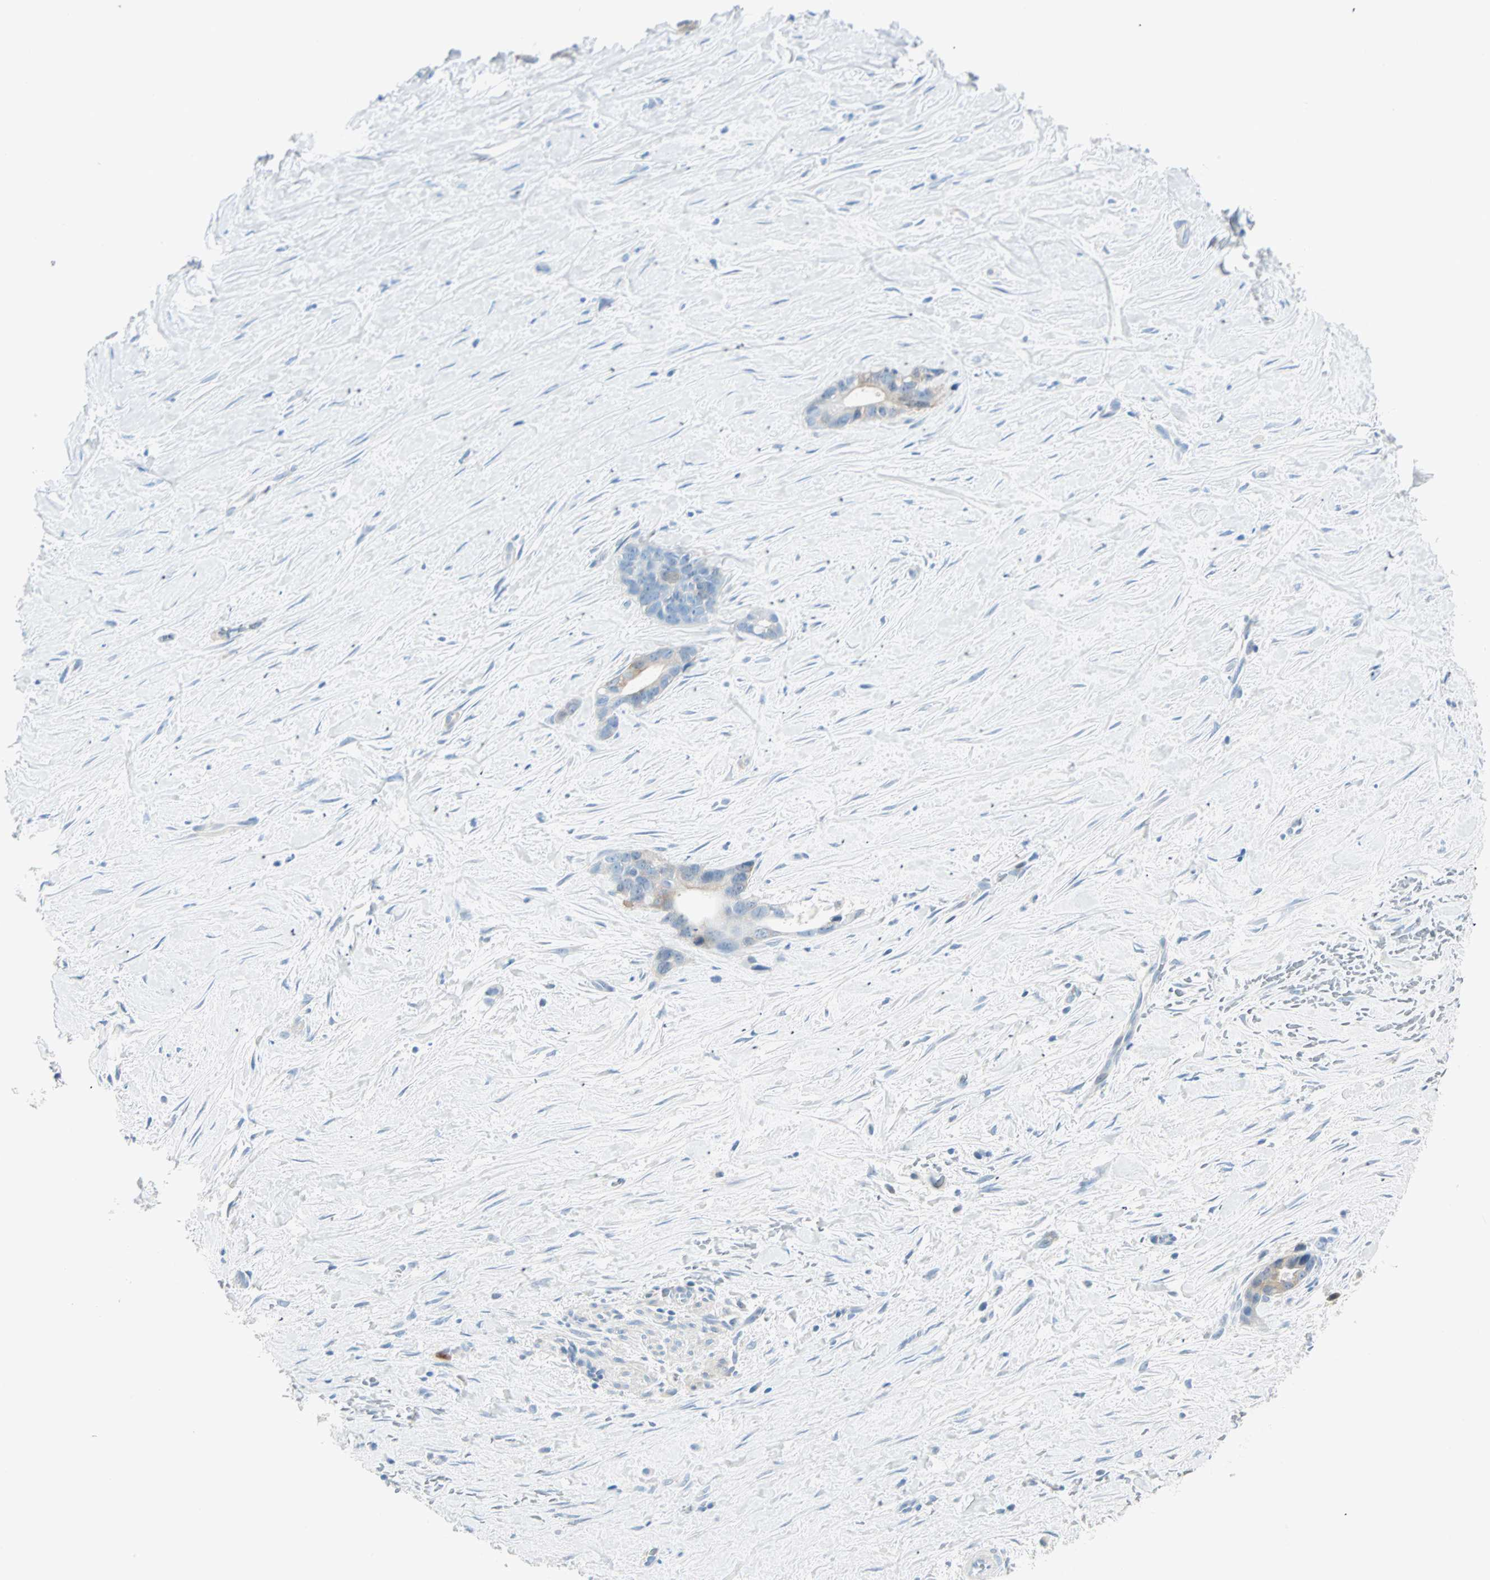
{"staining": {"intensity": "moderate", "quantity": "<25%", "location": "cytoplasmic/membranous"}, "tissue": "liver cancer", "cell_type": "Tumor cells", "image_type": "cancer", "snomed": [{"axis": "morphology", "description": "Cholangiocarcinoma"}, {"axis": "topography", "description": "Liver"}], "caption": "This micrograph displays liver cholangiocarcinoma stained with IHC to label a protein in brown. The cytoplasmic/membranous of tumor cells show moderate positivity for the protein. Nuclei are counter-stained blue.", "gene": "ATF6", "patient": {"sex": "female", "age": 55}}